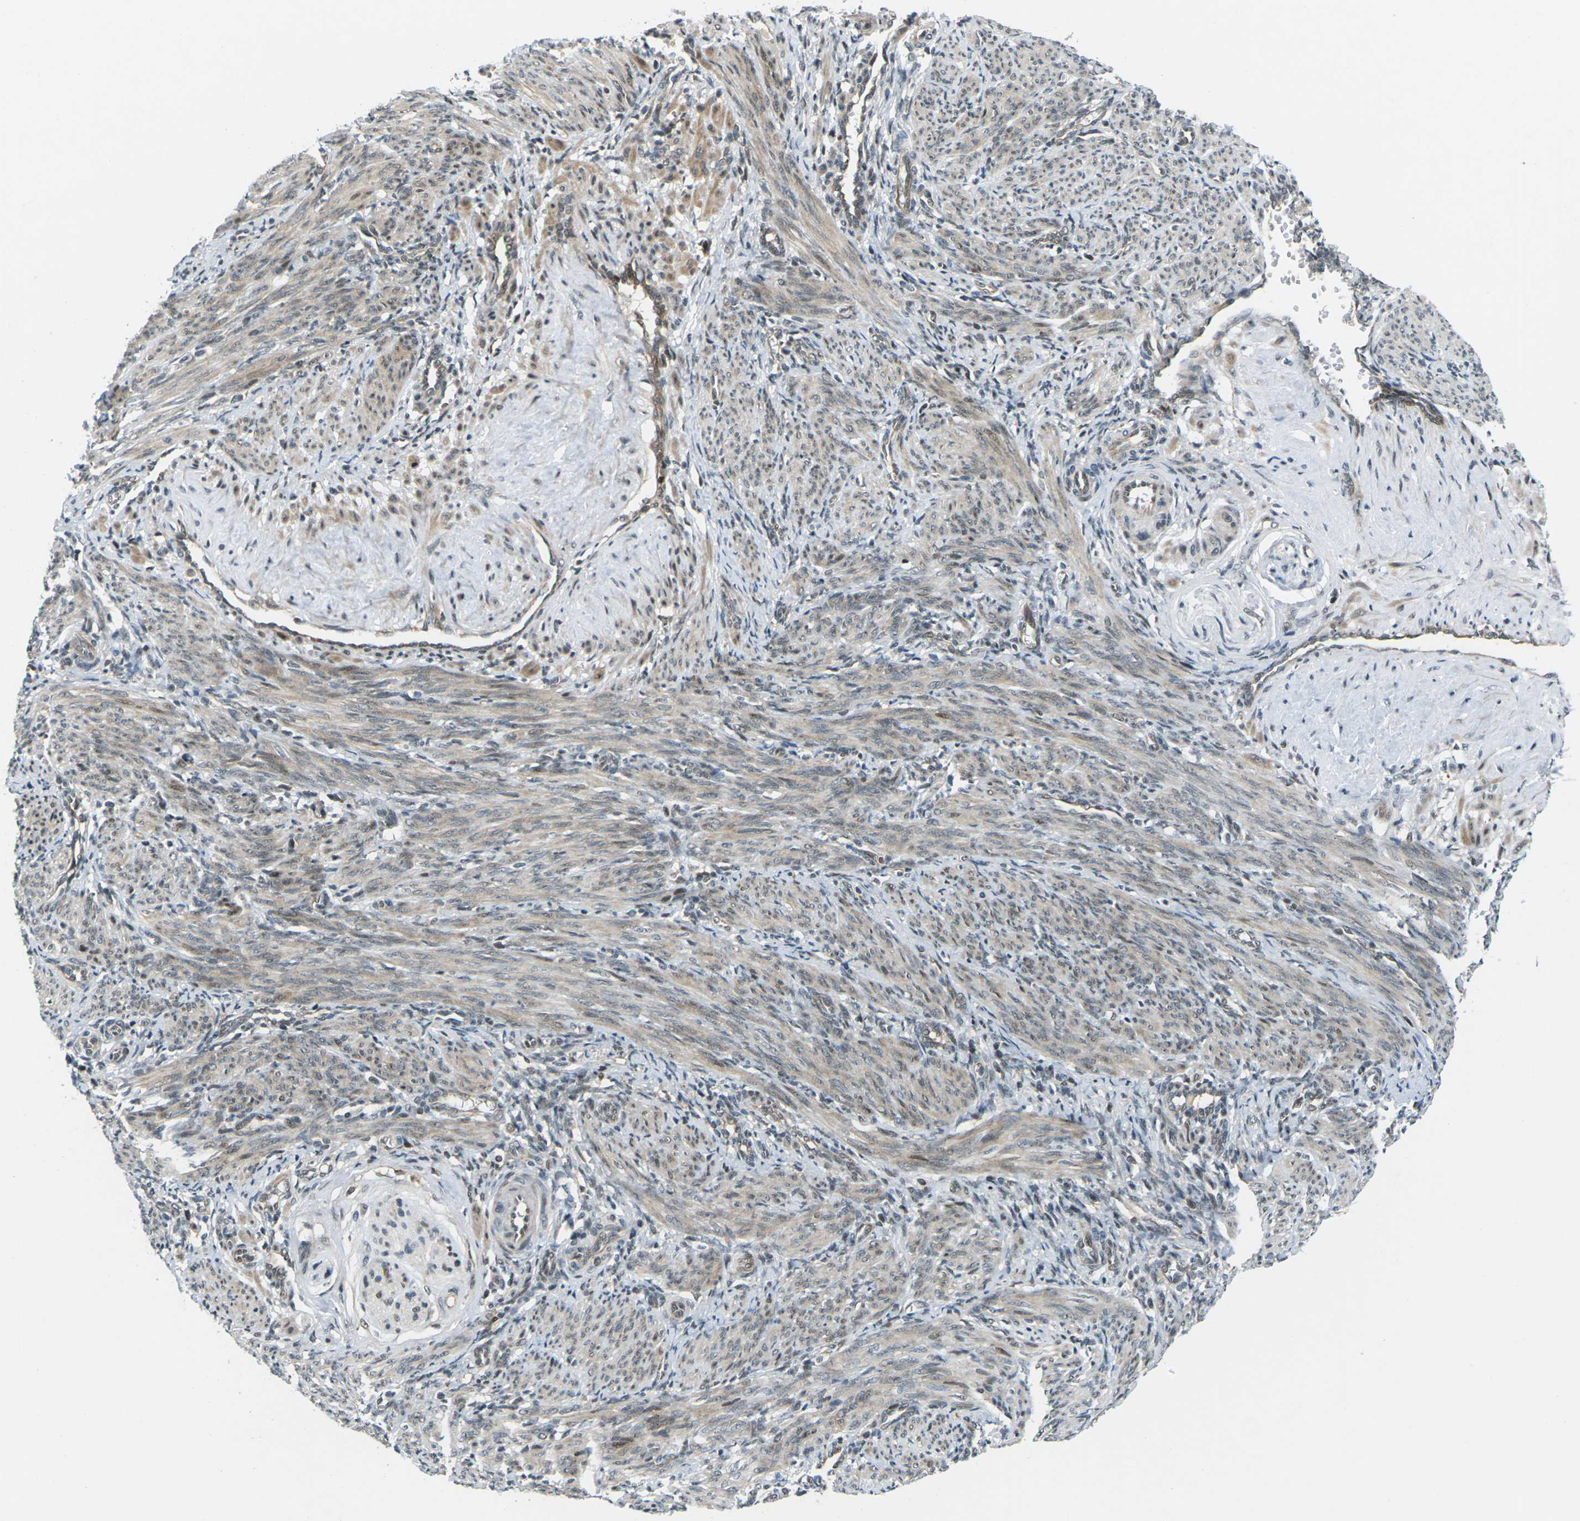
{"staining": {"intensity": "weak", "quantity": ">75%", "location": "cytoplasmic/membranous,nuclear"}, "tissue": "smooth muscle", "cell_type": "Smooth muscle cells", "image_type": "normal", "snomed": [{"axis": "morphology", "description": "Normal tissue, NOS"}, {"axis": "topography", "description": "Endometrium"}], "caption": "A micrograph of human smooth muscle stained for a protein shows weak cytoplasmic/membranous,nuclear brown staining in smooth muscle cells. The protein is shown in brown color, while the nuclei are stained blue.", "gene": "UBE2S", "patient": {"sex": "female", "age": 33}}